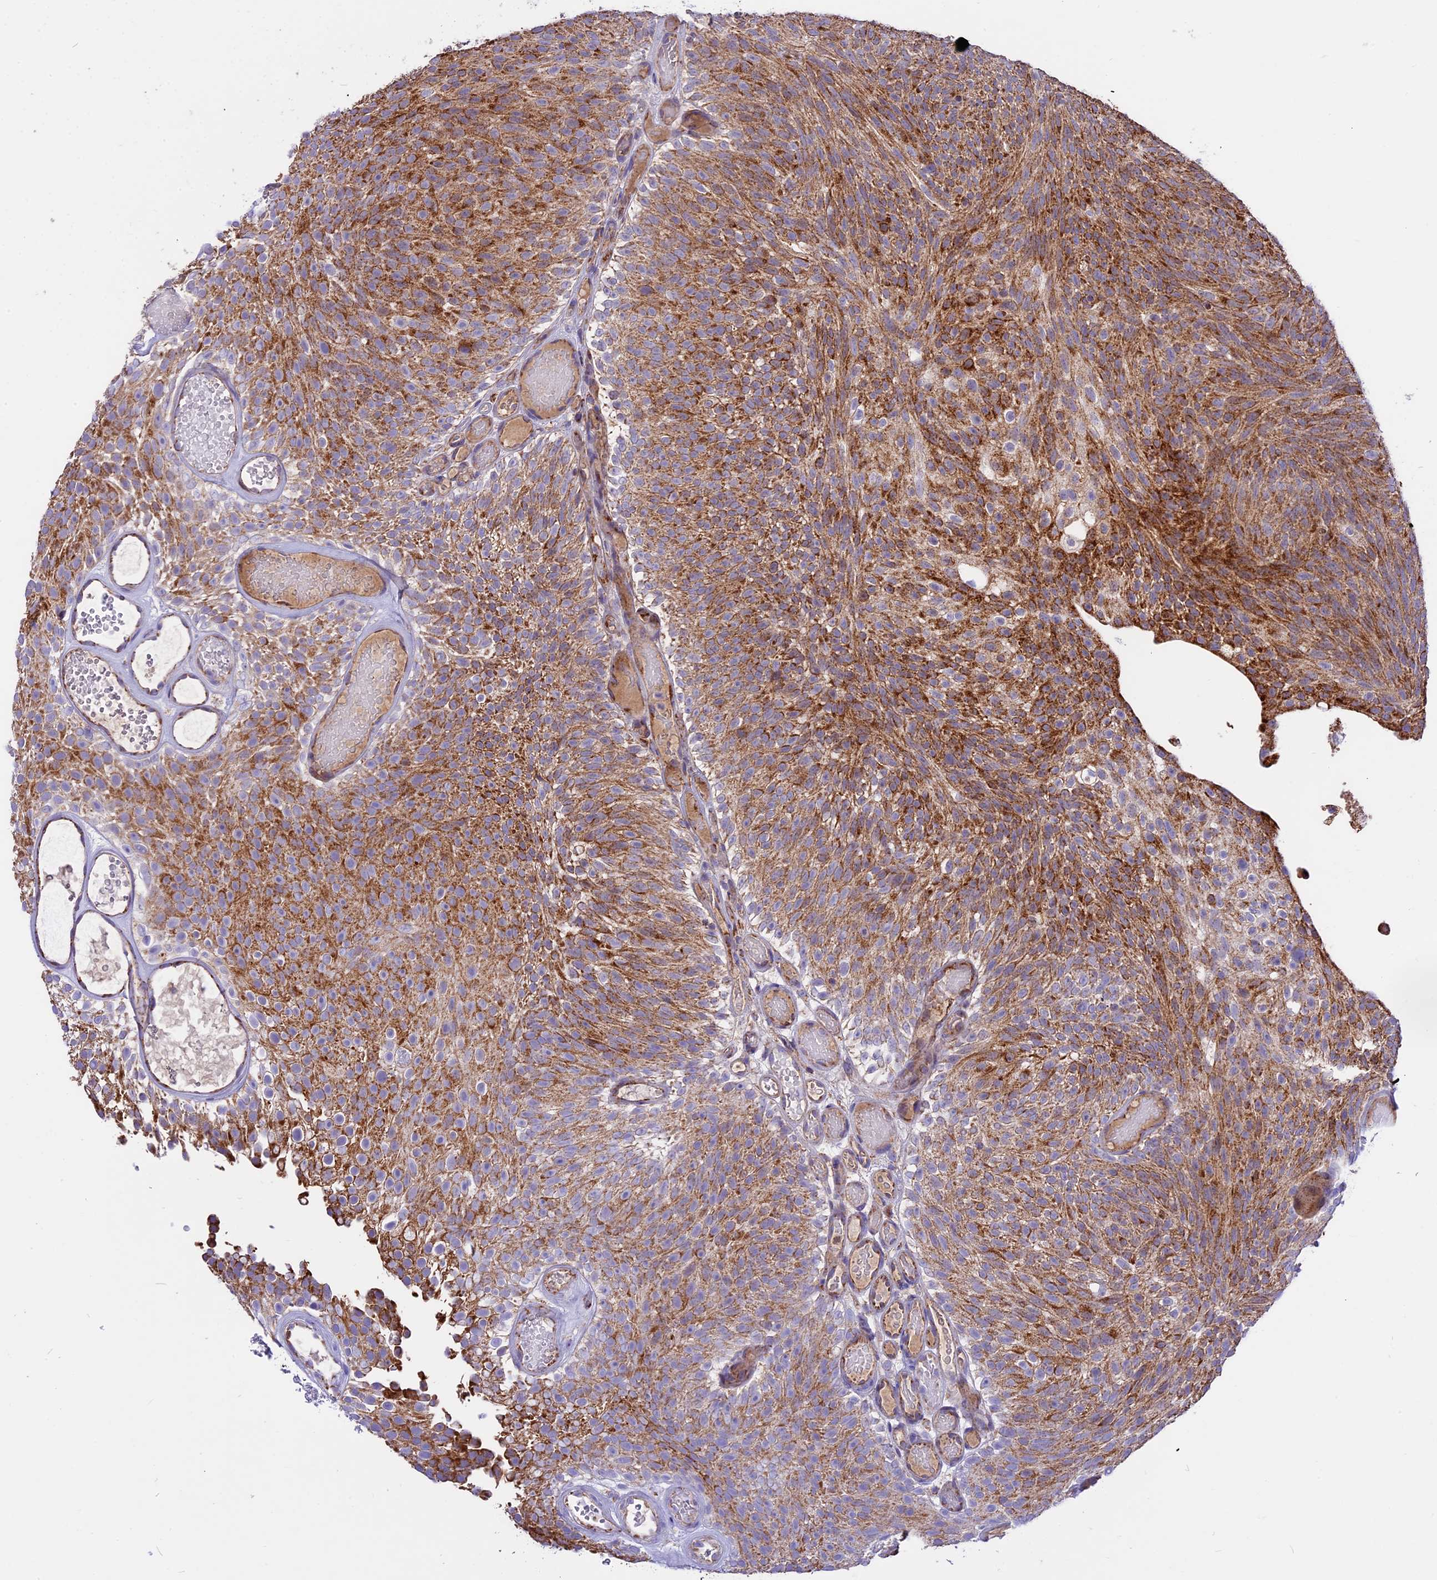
{"staining": {"intensity": "moderate", "quantity": ">75%", "location": "cytoplasmic/membranous"}, "tissue": "urothelial cancer", "cell_type": "Tumor cells", "image_type": "cancer", "snomed": [{"axis": "morphology", "description": "Urothelial carcinoma, Low grade"}, {"axis": "topography", "description": "Urinary bladder"}], "caption": "This is an image of IHC staining of low-grade urothelial carcinoma, which shows moderate expression in the cytoplasmic/membranous of tumor cells.", "gene": "COX17", "patient": {"sex": "male", "age": 78}}